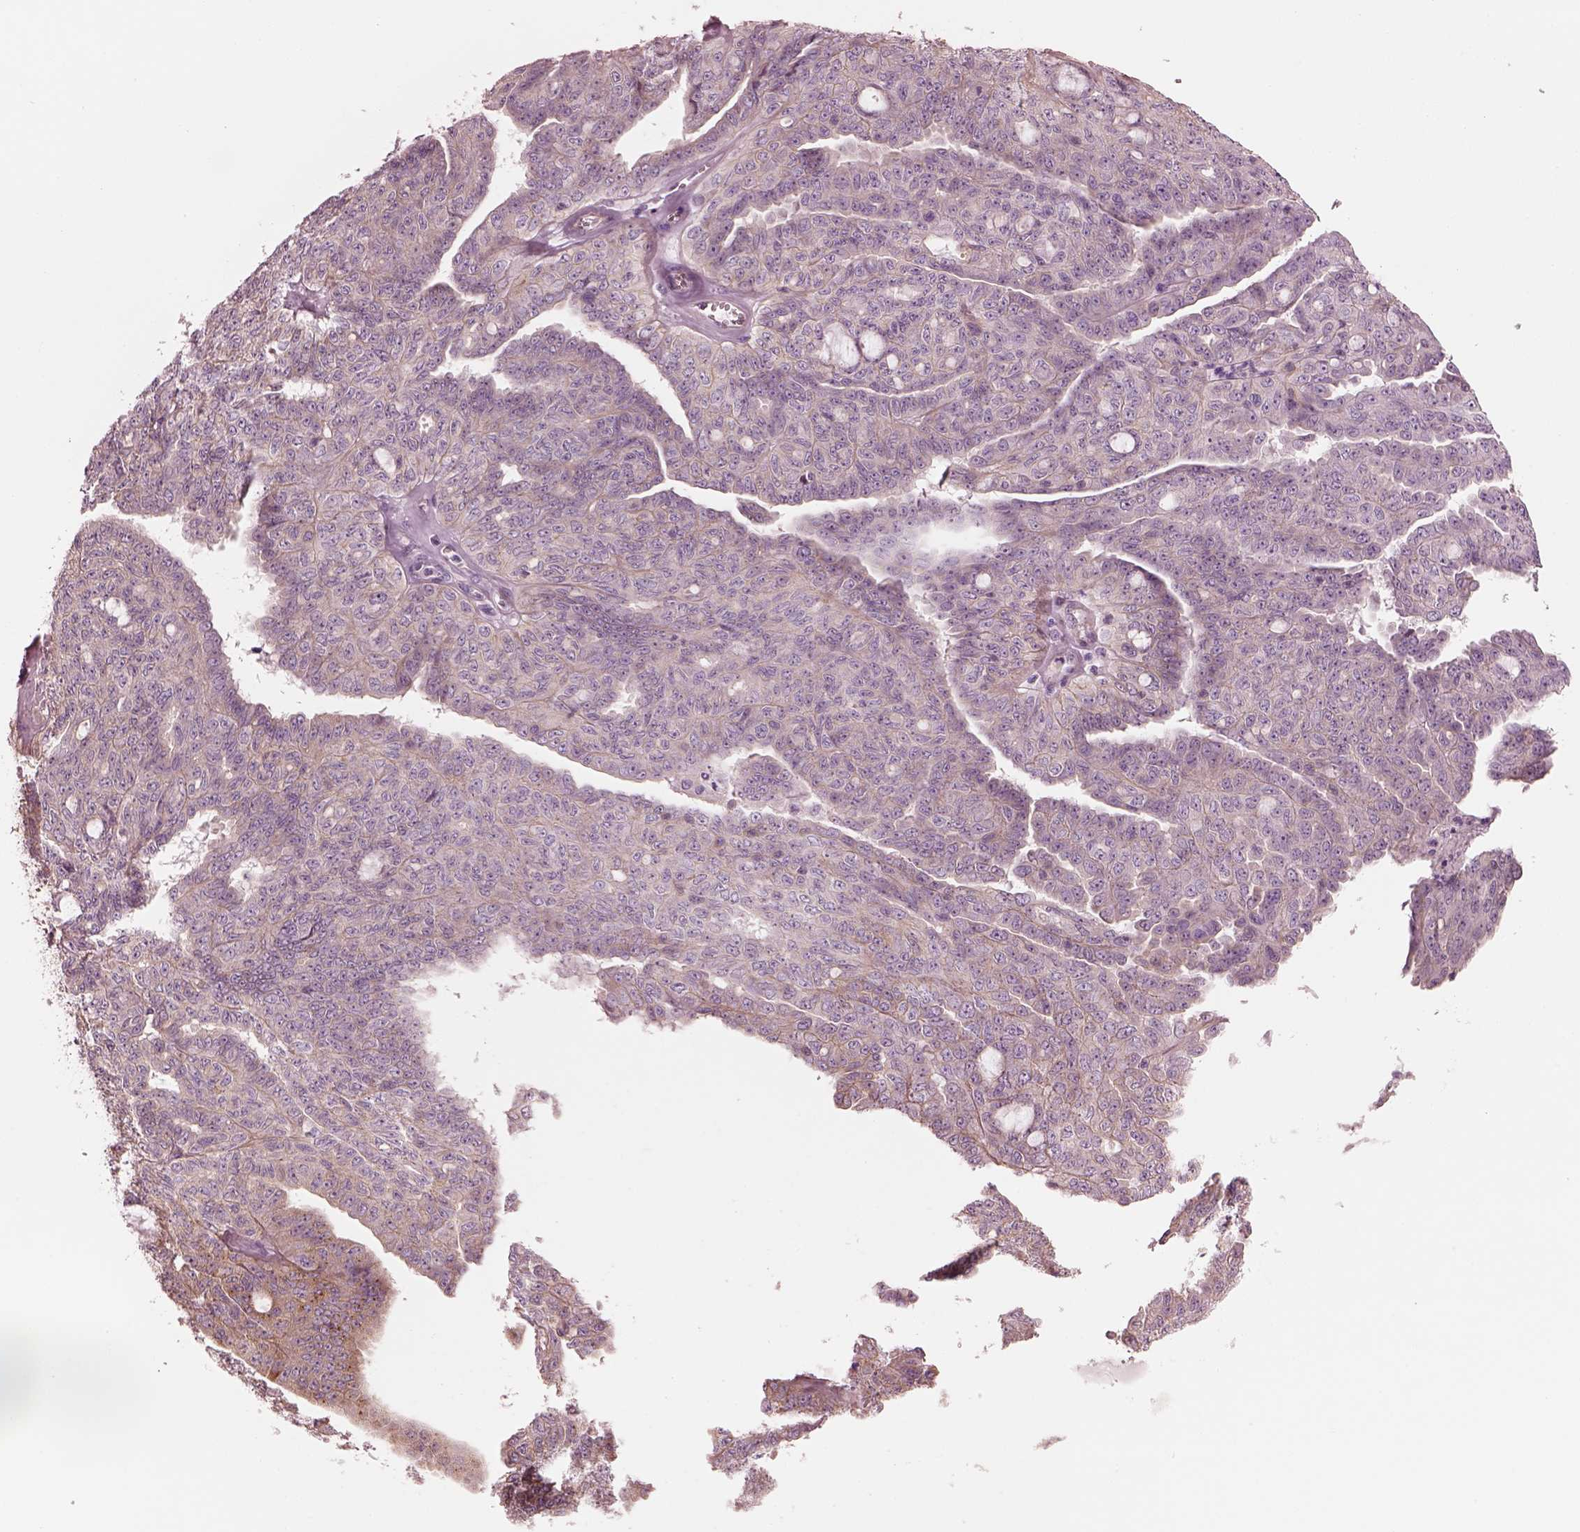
{"staining": {"intensity": "negative", "quantity": "none", "location": "none"}, "tissue": "ovarian cancer", "cell_type": "Tumor cells", "image_type": "cancer", "snomed": [{"axis": "morphology", "description": "Cystadenocarcinoma, serous, NOS"}, {"axis": "topography", "description": "Ovary"}], "caption": "This is a image of immunohistochemistry (IHC) staining of ovarian cancer (serous cystadenocarcinoma), which shows no expression in tumor cells. (DAB IHC with hematoxylin counter stain).", "gene": "ELAPOR1", "patient": {"sex": "female", "age": 71}}